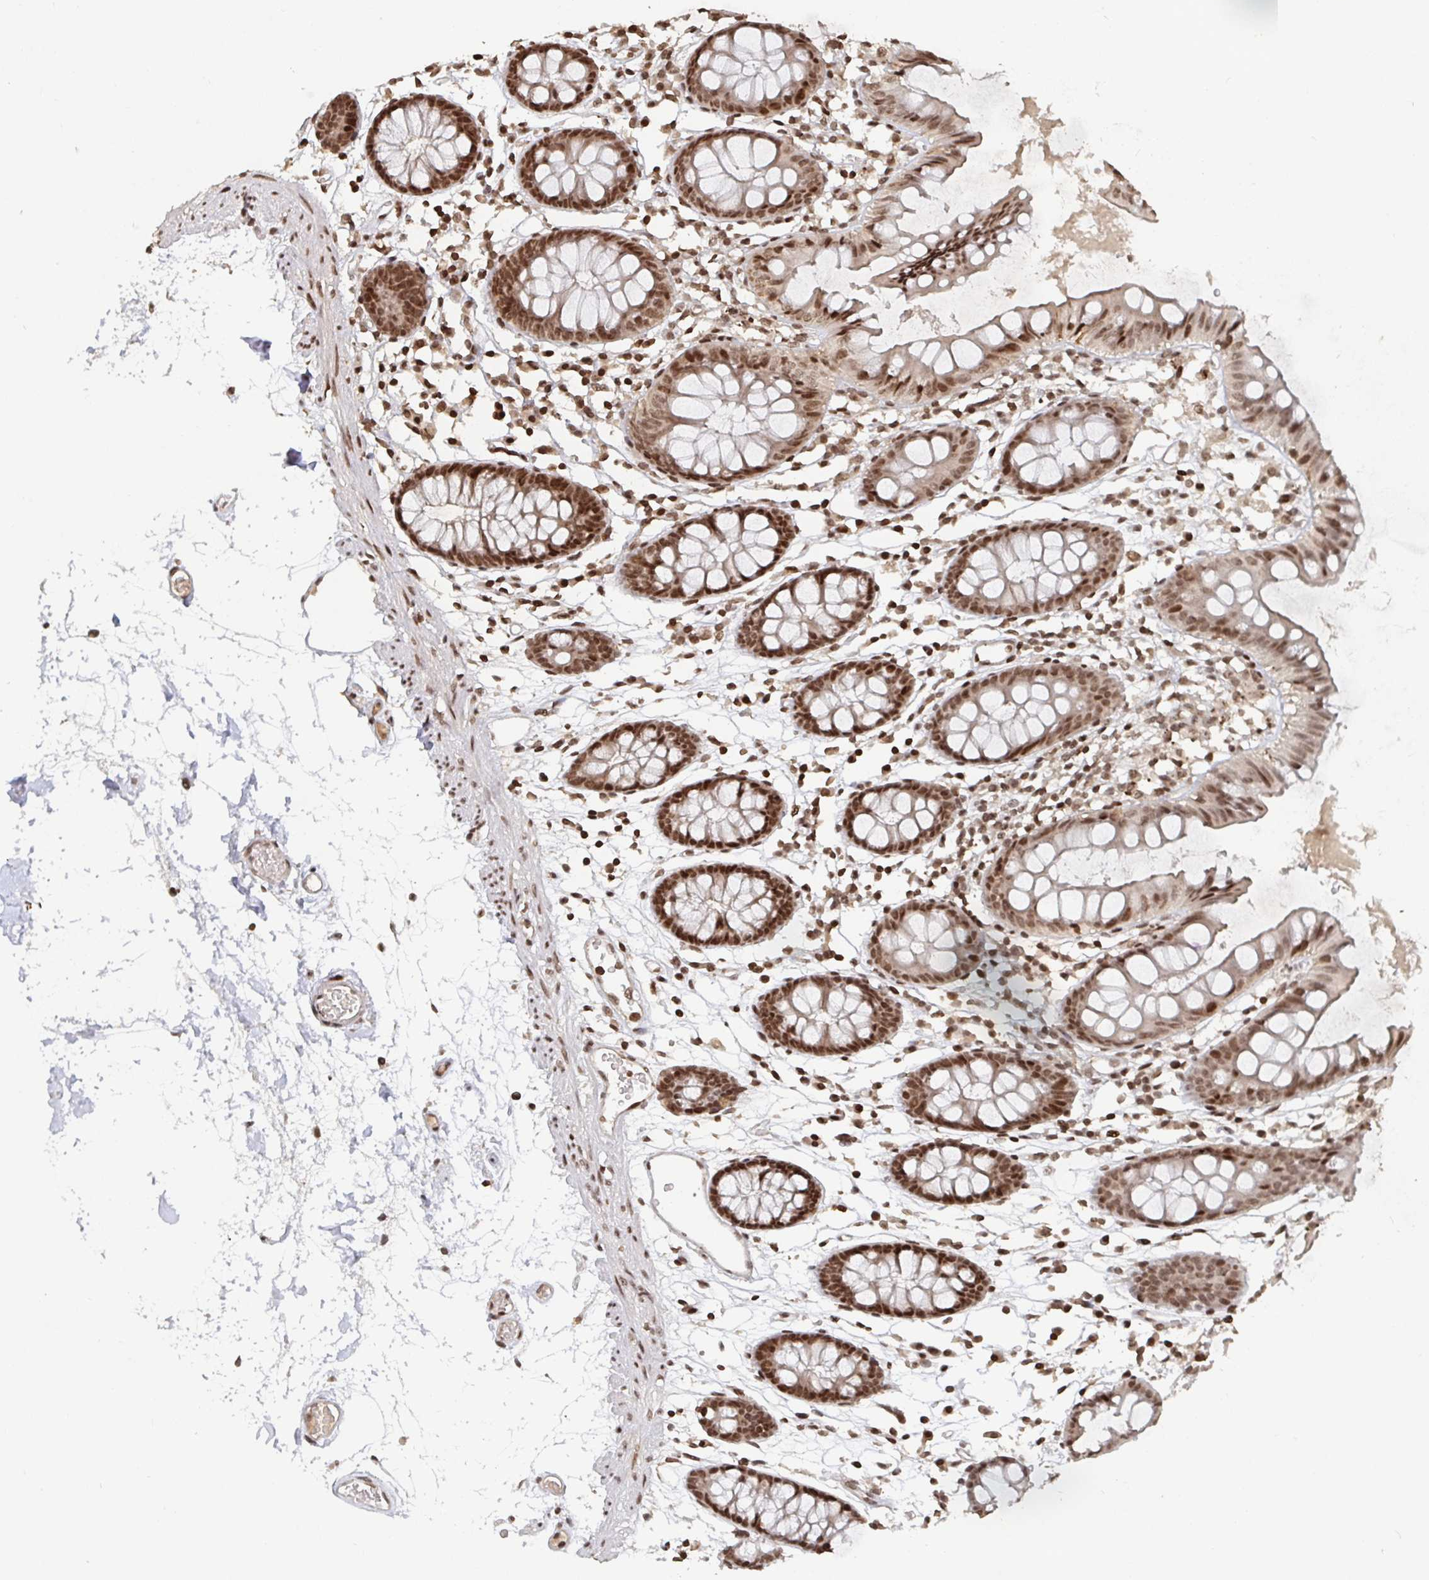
{"staining": {"intensity": "moderate", "quantity": ">75%", "location": "nuclear"}, "tissue": "colon", "cell_type": "Endothelial cells", "image_type": "normal", "snomed": [{"axis": "morphology", "description": "Normal tissue, NOS"}, {"axis": "topography", "description": "Colon"}], "caption": "A histopathology image of colon stained for a protein reveals moderate nuclear brown staining in endothelial cells. (Stains: DAB (3,3'-diaminobenzidine) in brown, nuclei in blue, Microscopy: brightfield microscopy at high magnification).", "gene": "ZDHHC12", "patient": {"sex": "female", "age": 84}}